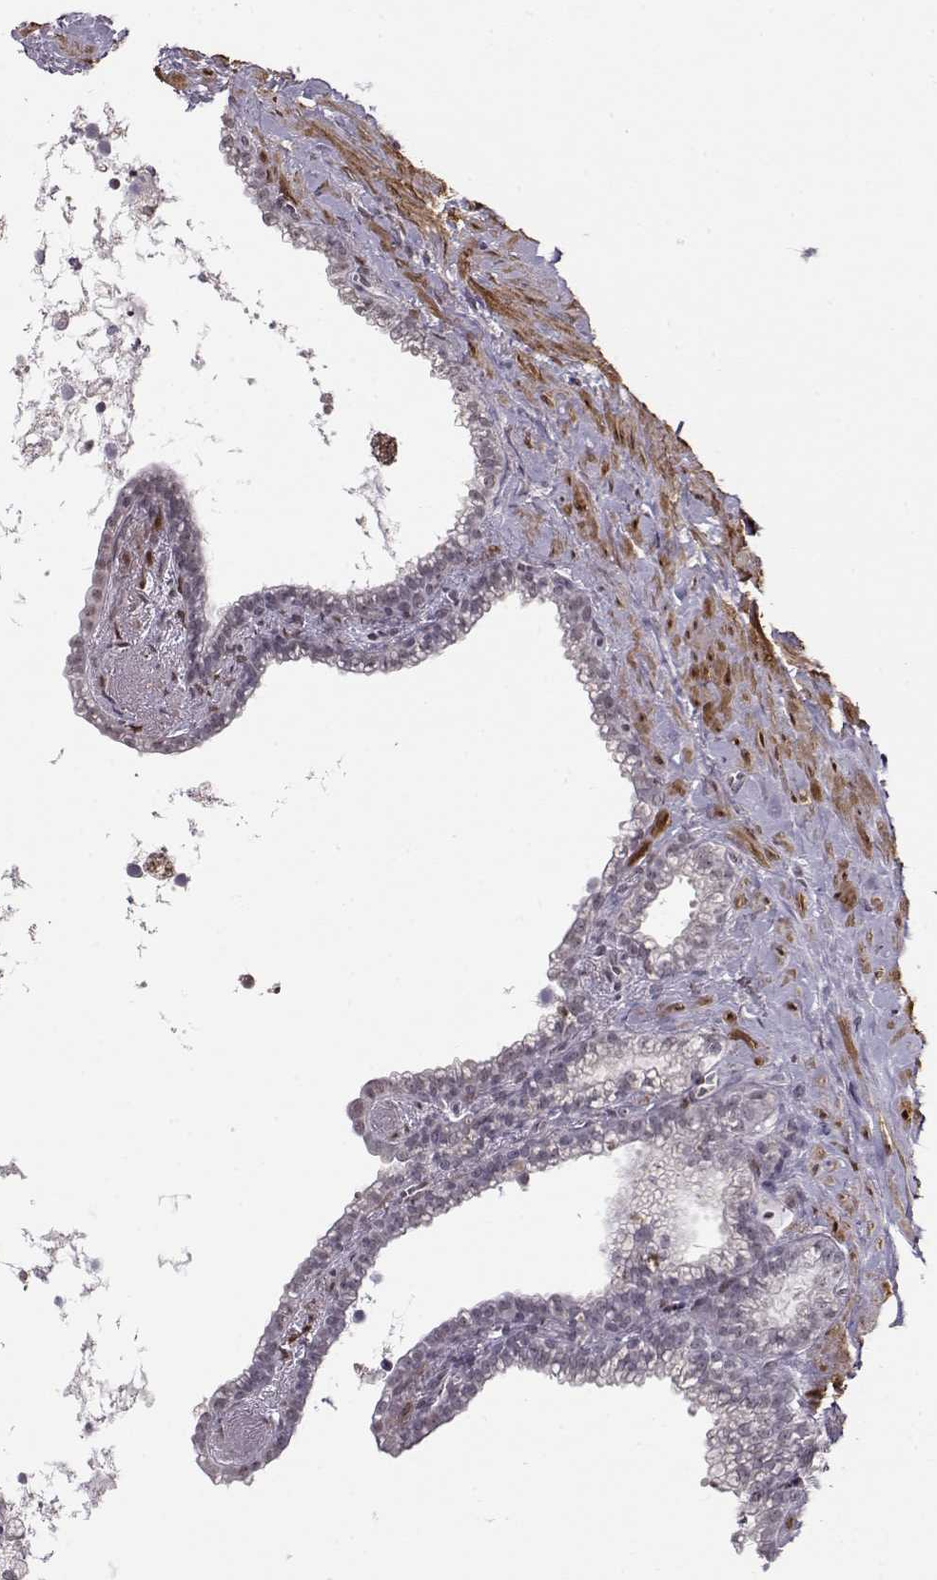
{"staining": {"intensity": "negative", "quantity": "none", "location": "none"}, "tissue": "seminal vesicle", "cell_type": "Glandular cells", "image_type": "normal", "snomed": [{"axis": "morphology", "description": "Normal tissue, NOS"}, {"axis": "morphology", "description": "Urothelial carcinoma, NOS"}, {"axis": "topography", "description": "Urinary bladder"}, {"axis": "topography", "description": "Seminal veicle"}], "caption": "Immunohistochemical staining of unremarkable human seminal vesicle demonstrates no significant expression in glandular cells.", "gene": "PCP4", "patient": {"sex": "male", "age": 76}}